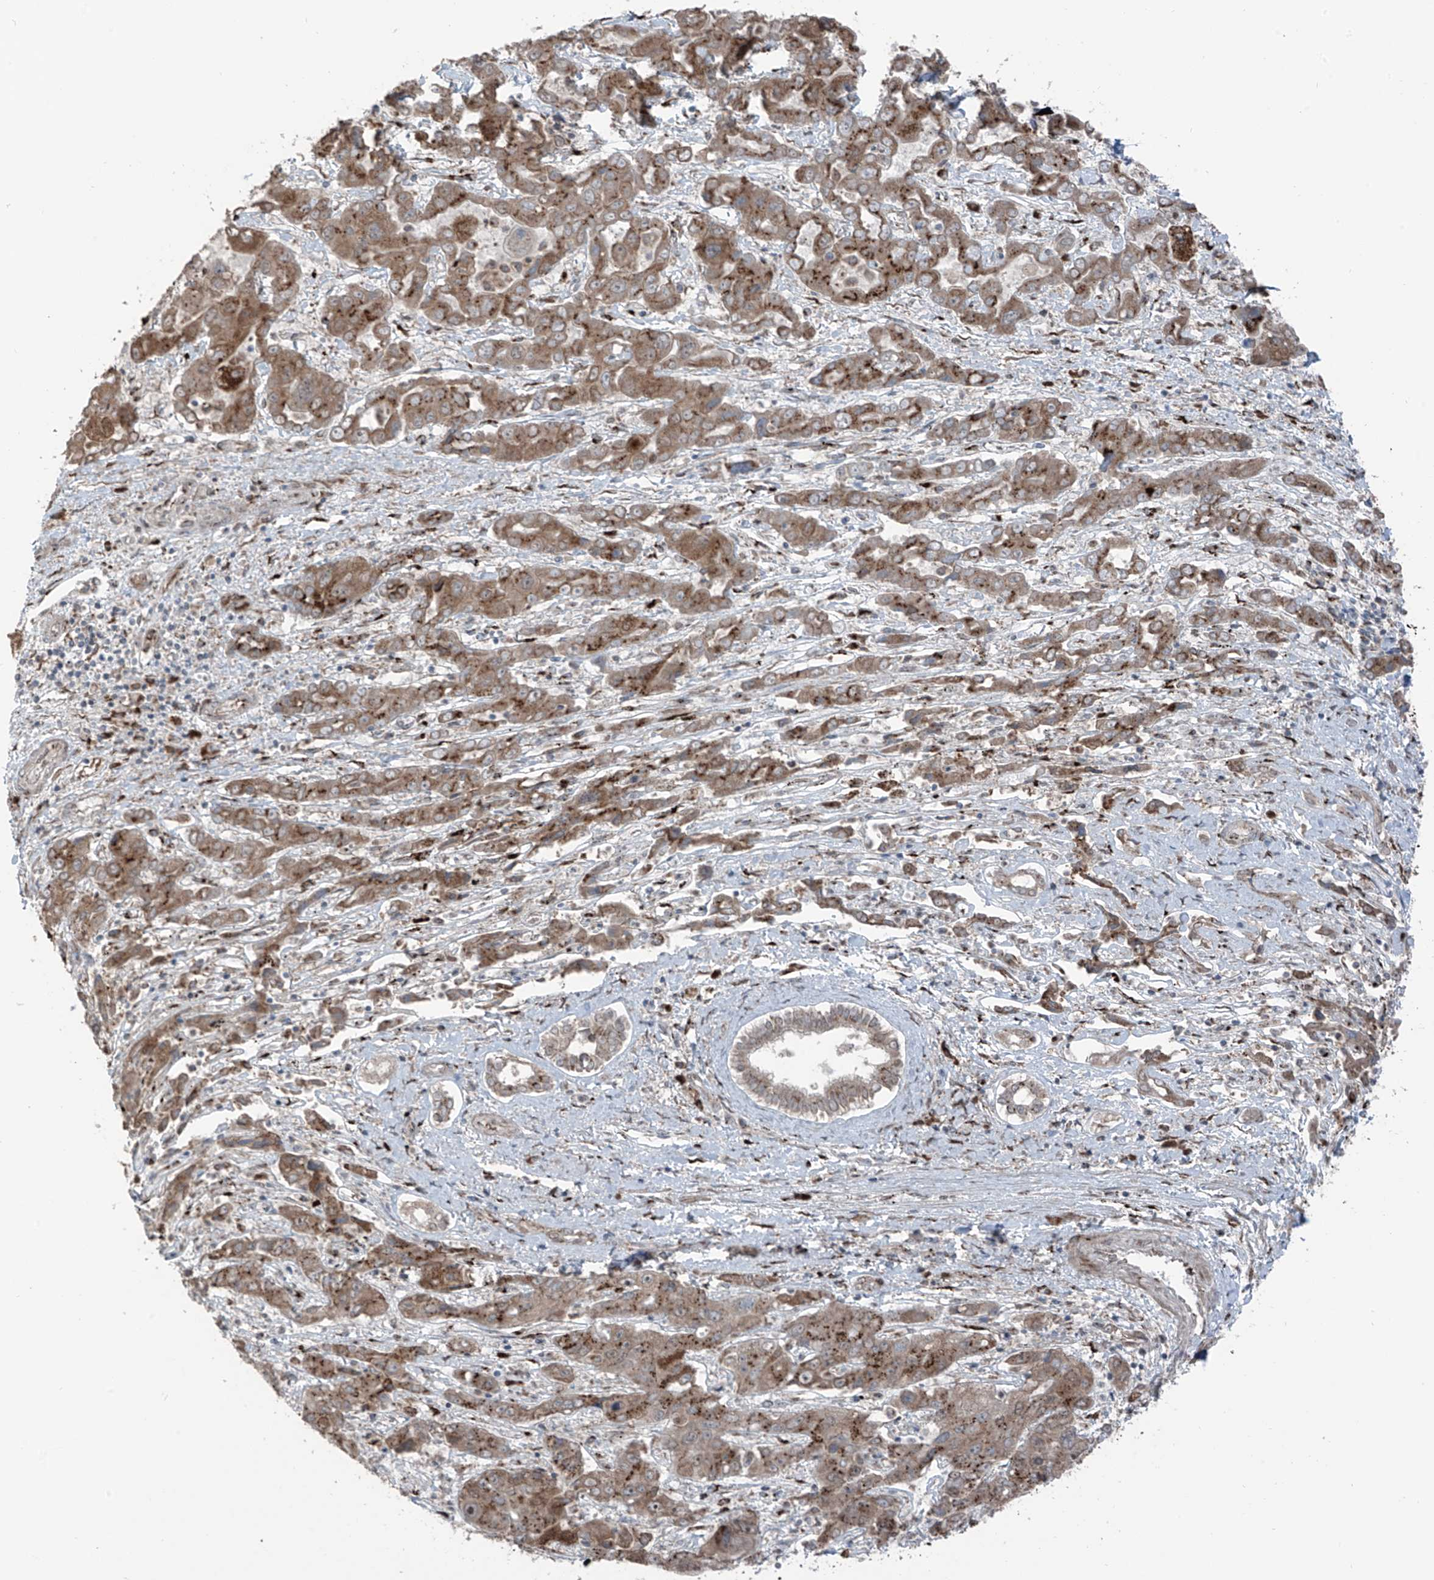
{"staining": {"intensity": "moderate", "quantity": ">75%", "location": "cytoplasmic/membranous"}, "tissue": "liver cancer", "cell_type": "Tumor cells", "image_type": "cancer", "snomed": [{"axis": "morphology", "description": "Cholangiocarcinoma"}, {"axis": "topography", "description": "Liver"}], "caption": "Immunohistochemistry (IHC) (DAB (3,3'-diaminobenzidine)) staining of human cholangiocarcinoma (liver) displays moderate cytoplasmic/membranous protein expression in approximately >75% of tumor cells.", "gene": "ERLEC1", "patient": {"sex": "male", "age": 67}}